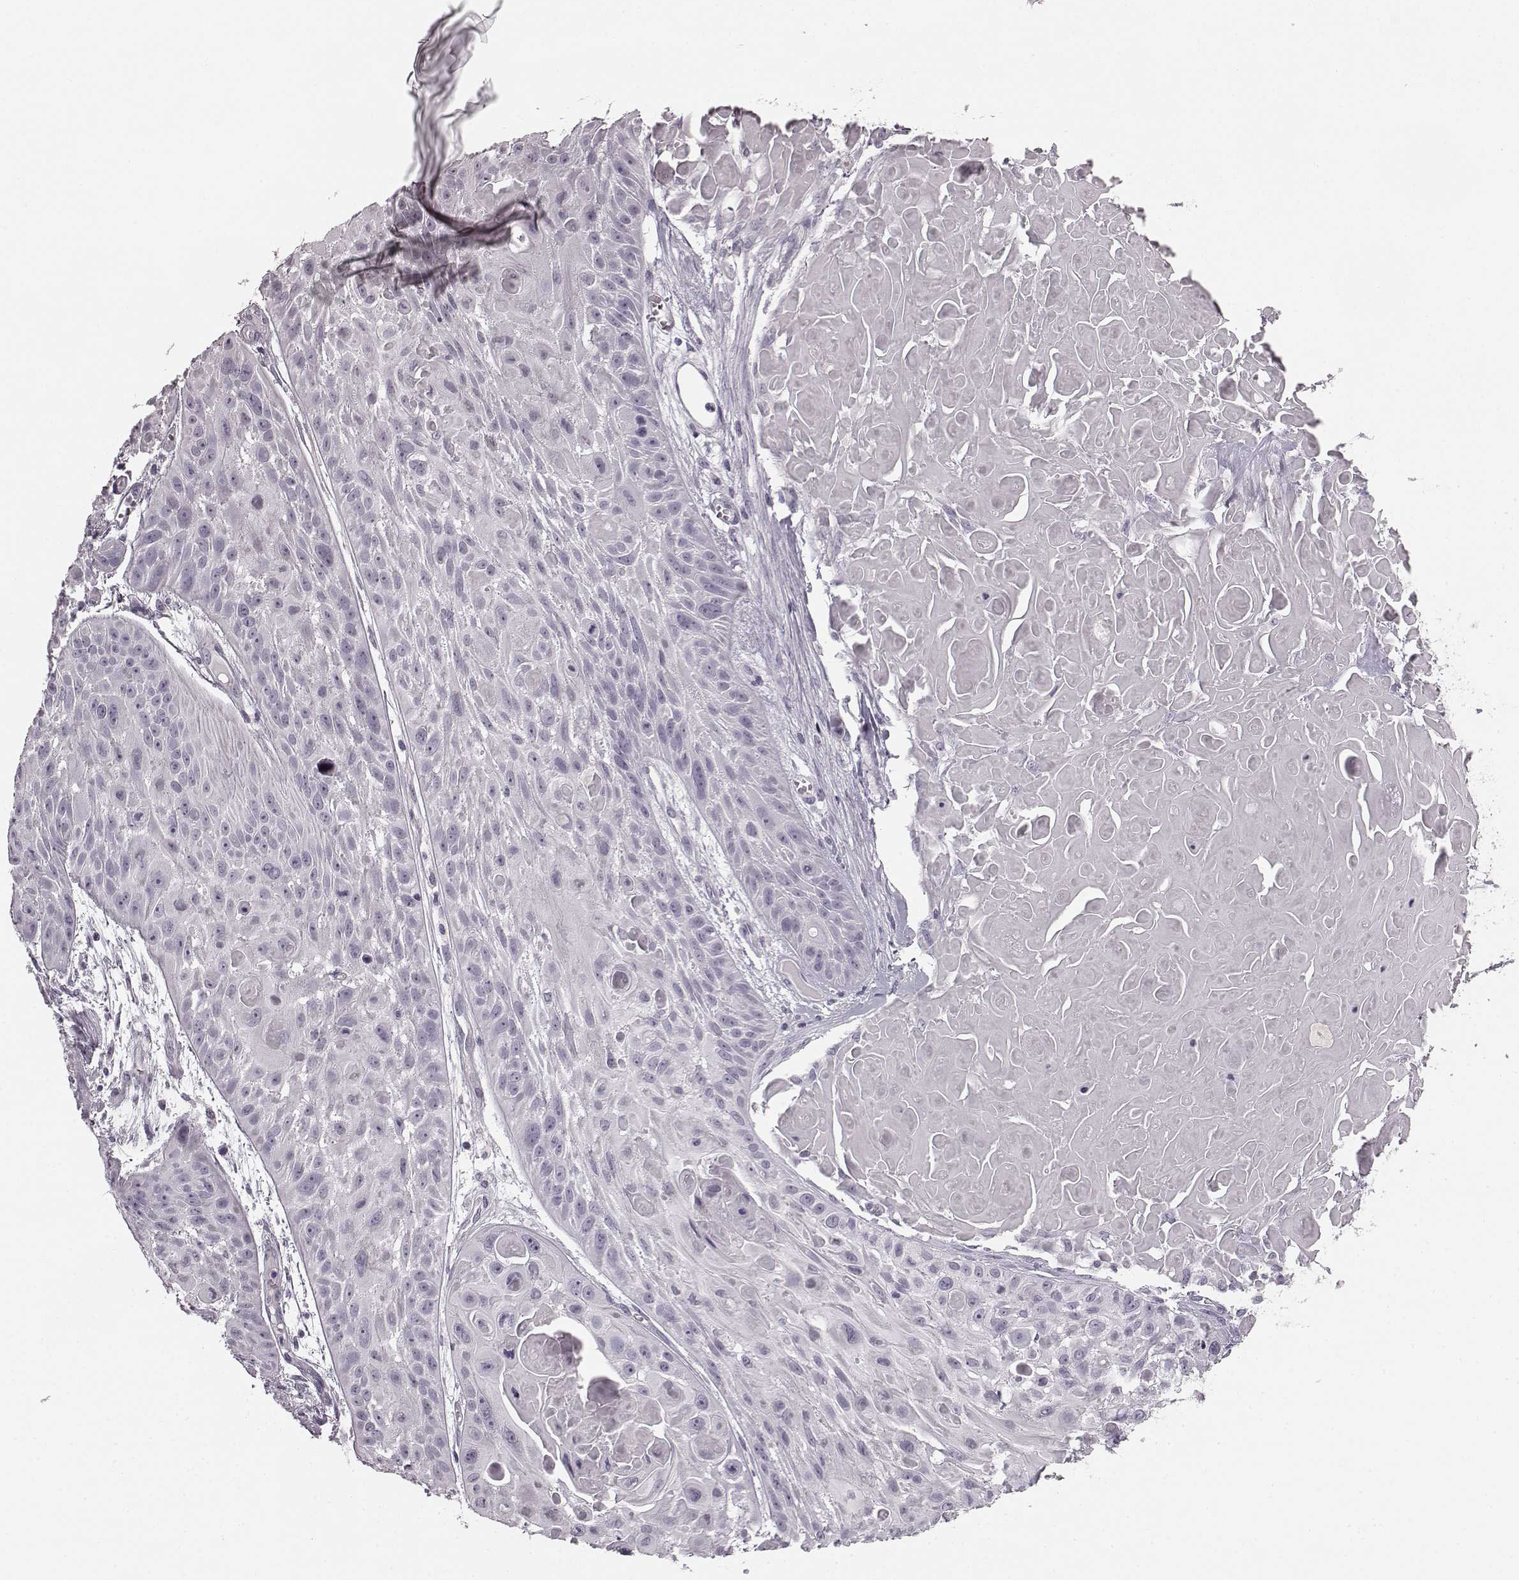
{"staining": {"intensity": "negative", "quantity": "none", "location": "none"}, "tissue": "skin cancer", "cell_type": "Tumor cells", "image_type": "cancer", "snomed": [{"axis": "morphology", "description": "Squamous cell carcinoma, NOS"}, {"axis": "topography", "description": "Skin"}, {"axis": "topography", "description": "Anal"}], "caption": "Histopathology image shows no significant protein expression in tumor cells of skin squamous cell carcinoma.", "gene": "TMPRSS15", "patient": {"sex": "female", "age": 75}}